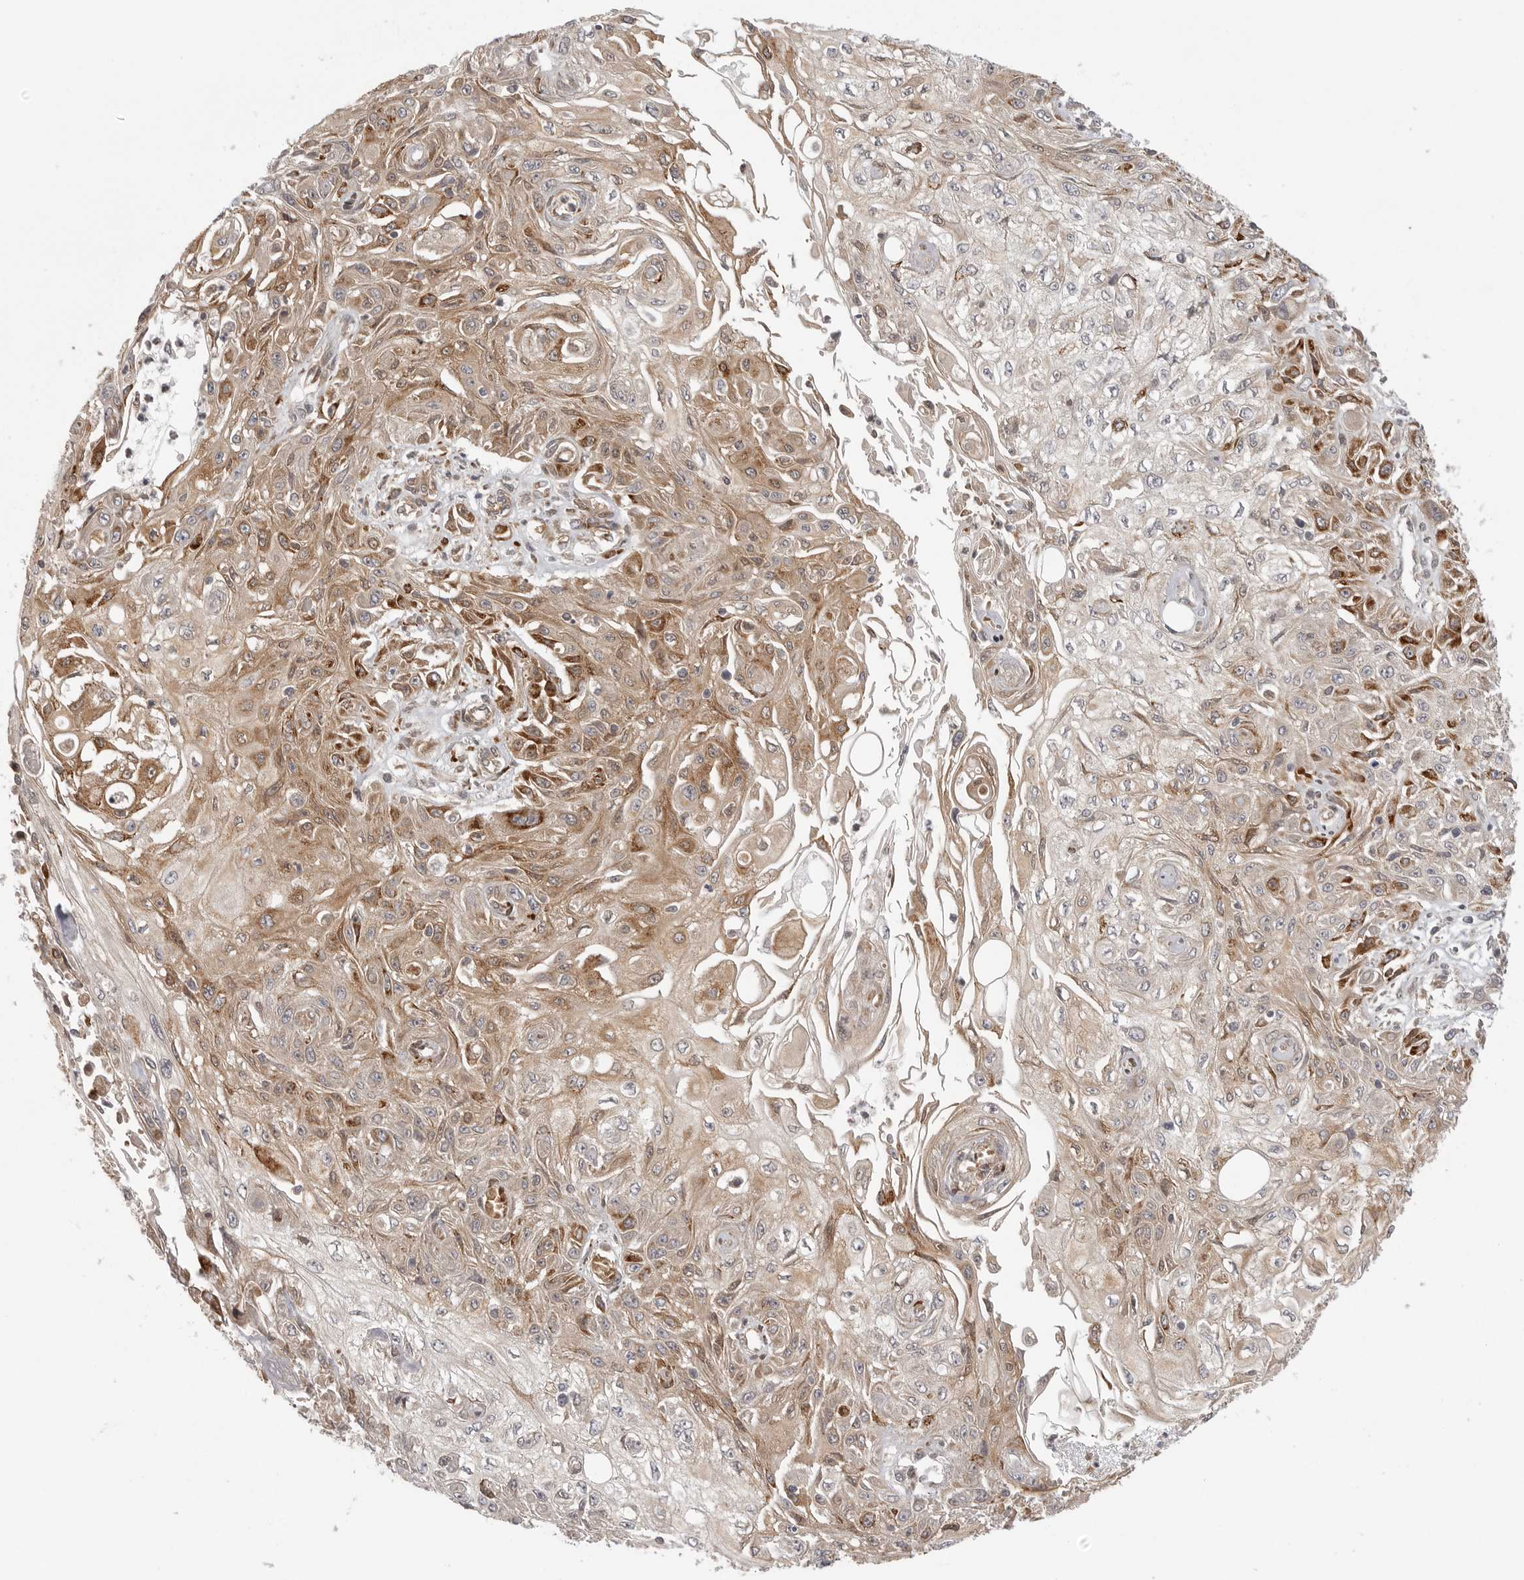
{"staining": {"intensity": "moderate", "quantity": "25%-75%", "location": "cytoplasmic/membranous"}, "tissue": "skin cancer", "cell_type": "Tumor cells", "image_type": "cancer", "snomed": [{"axis": "morphology", "description": "Squamous cell carcinoma, NOS"}, {"axis": "morphology", "description": "Squamous cell carcinoma, metastatic, NOS"}, {"axis": "topography", "description": "Skin"}, {"axis": "topography", "description": "Lymph node"}], "caption": "Immunohistochemical staining of squamous cell carcinoma (skin) exhibits medium levels of moderate cytoplasmic/membranous expression in approximately 25%-75% of tumor cells.", "gene": "CCPG1", "patient": {"sex": "male", "age": 75}}